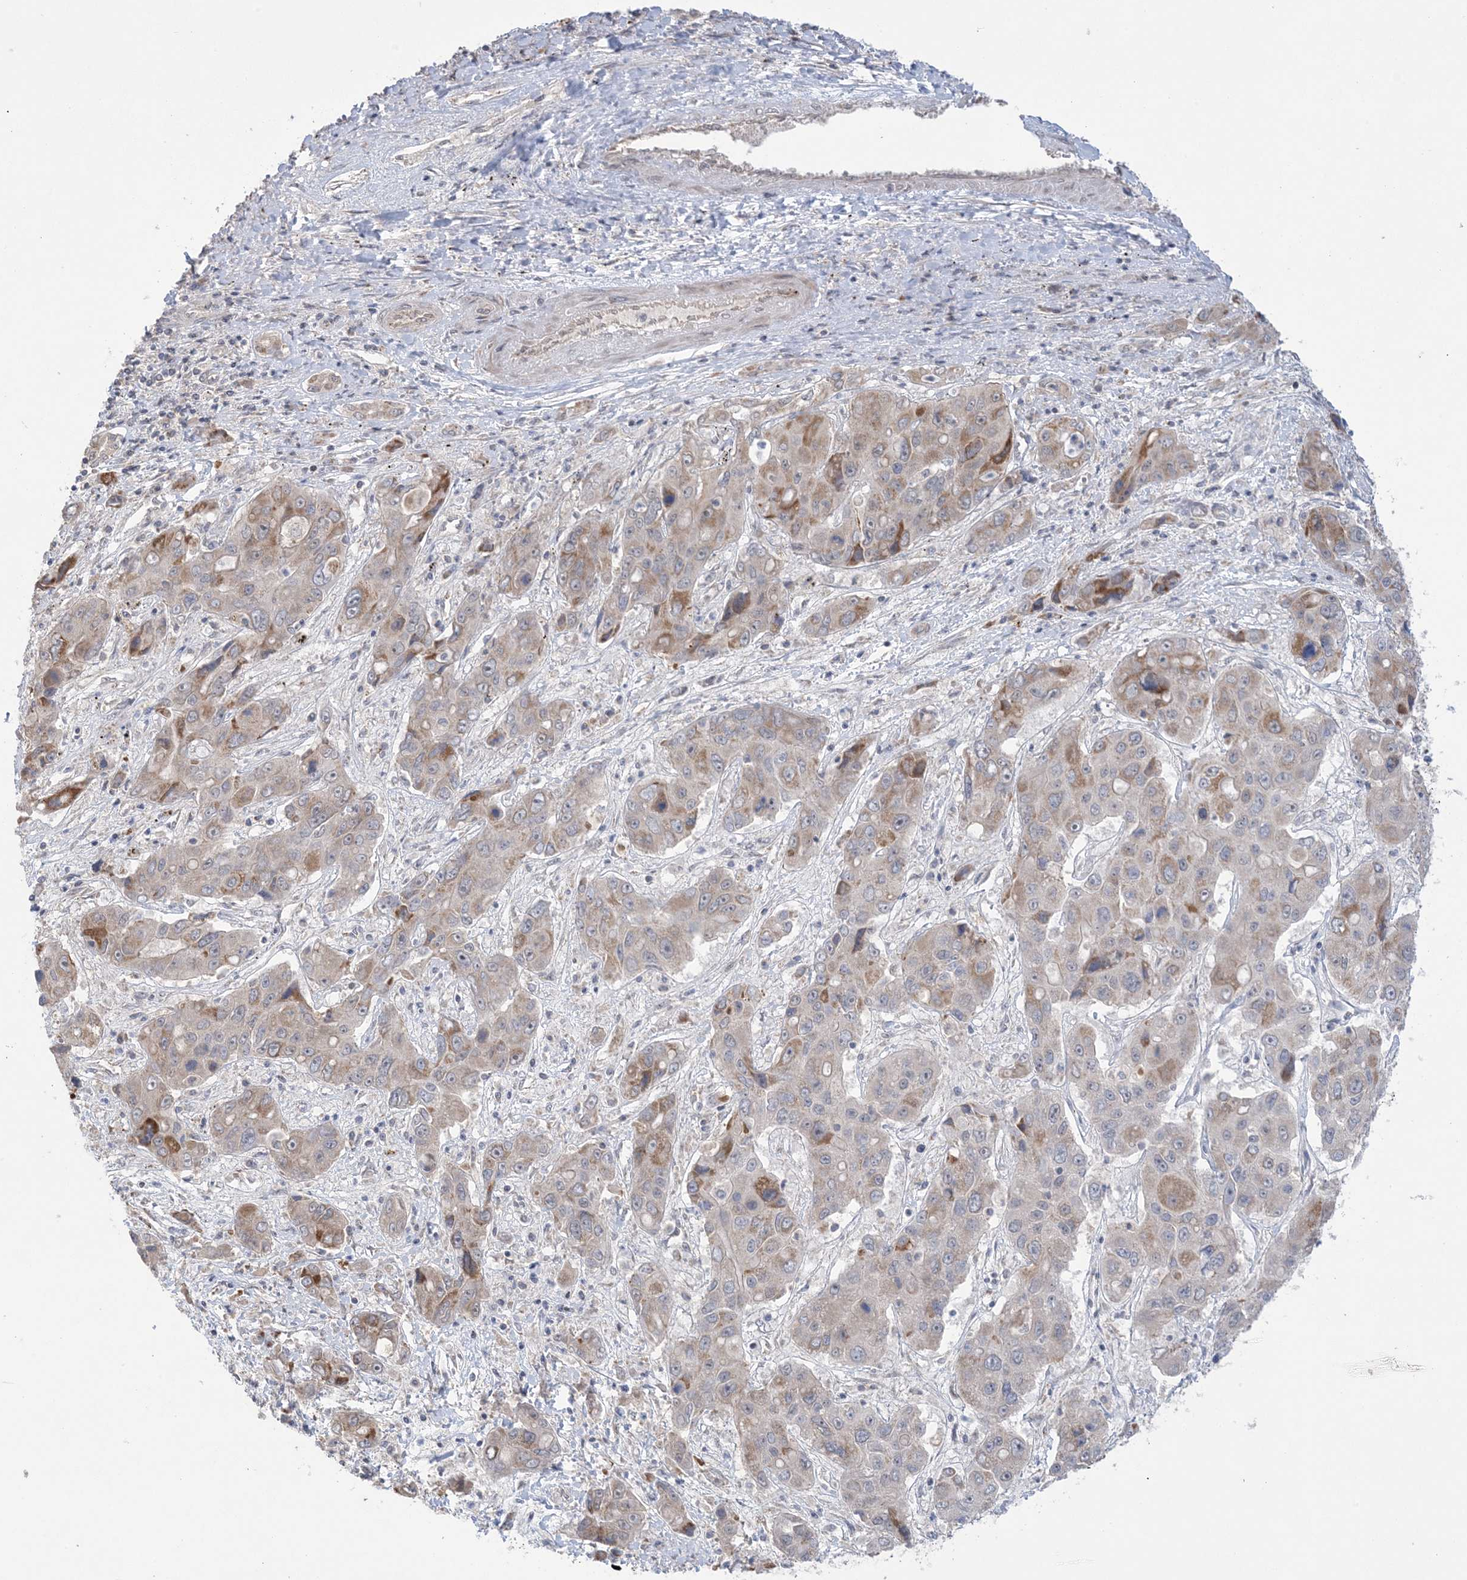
{"staining": {"intensity": "moderate", "quantity": "<25%", "location": "cytoplasmic/membranous"}, "tissue": "liver cancer", "cell_type": "Tumor cells", "image_type": "cancer", "snomed": [{"axis": "morphology", "description": "Cholangiocarcinoma"}, {"axis": "topography", "description": "Liver"}], "caption": "This histopathology image shows immunohistochemistry (IHC) staining of liver cholangiocarcinoma, with low moderate cytoplasmic/membranous expression in approximately <25% of tumor cells.", "gene": "TRMT10C", "patient": {"sex": "male", "age": 67}}